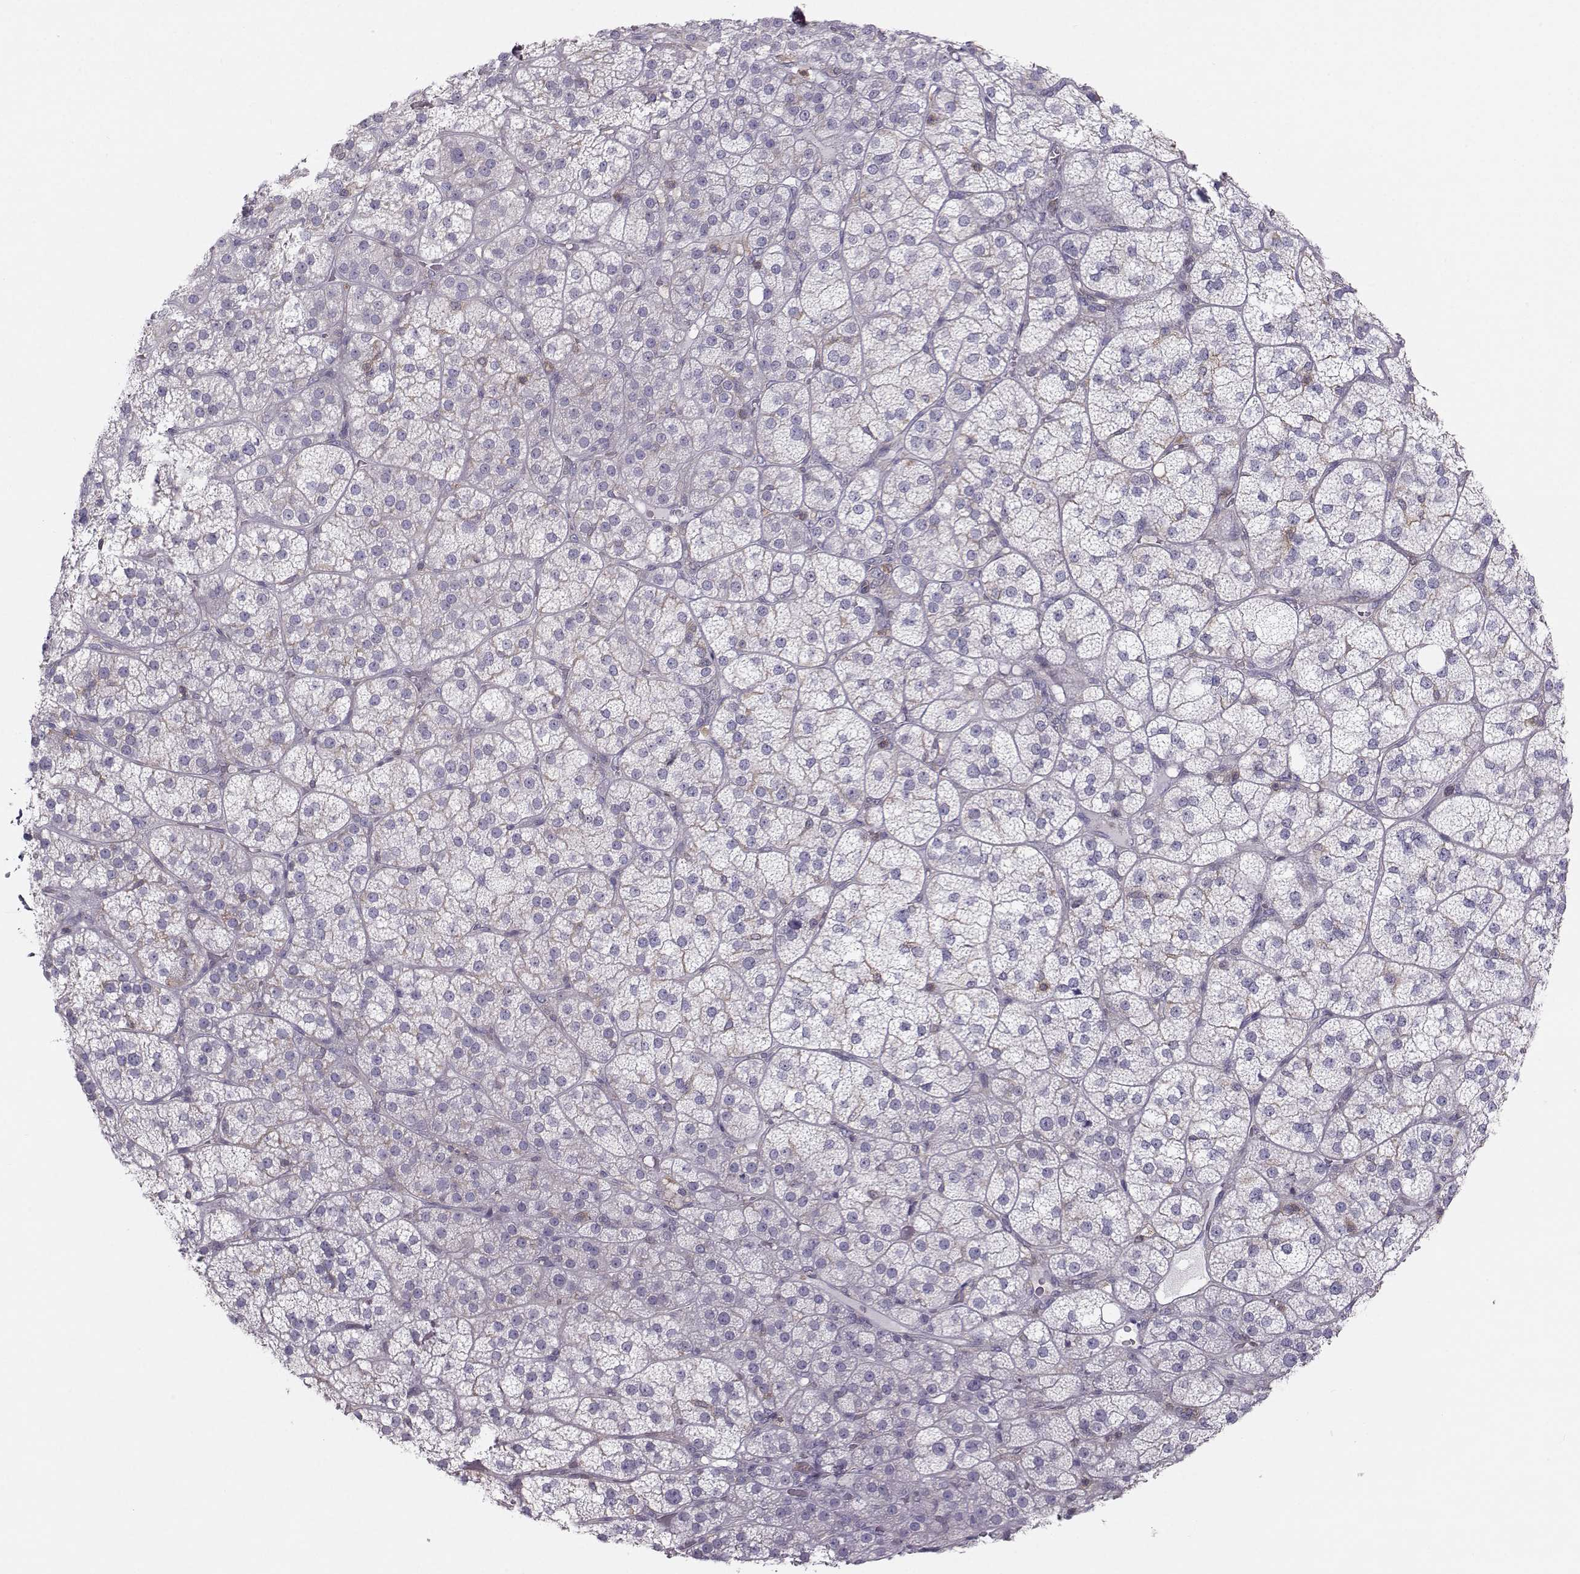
{"staining": {"intensity": "negative", "quantity": "none", "location": "none"}, "tissue": "adrenal gland", "cell_type": "Glandular cells", "image_type": "normal", "snomed": [{"axis": "morphology", "description": "Normal tissue, NOS"}, {"axis": "topography", "description": "Adrenal gland"}], "caption": "Image shows no protein positivity in glandular cells of normal adrenal gland.", "gene": "ZBTB32", "patient": {"sex": "female", "age": 60}}